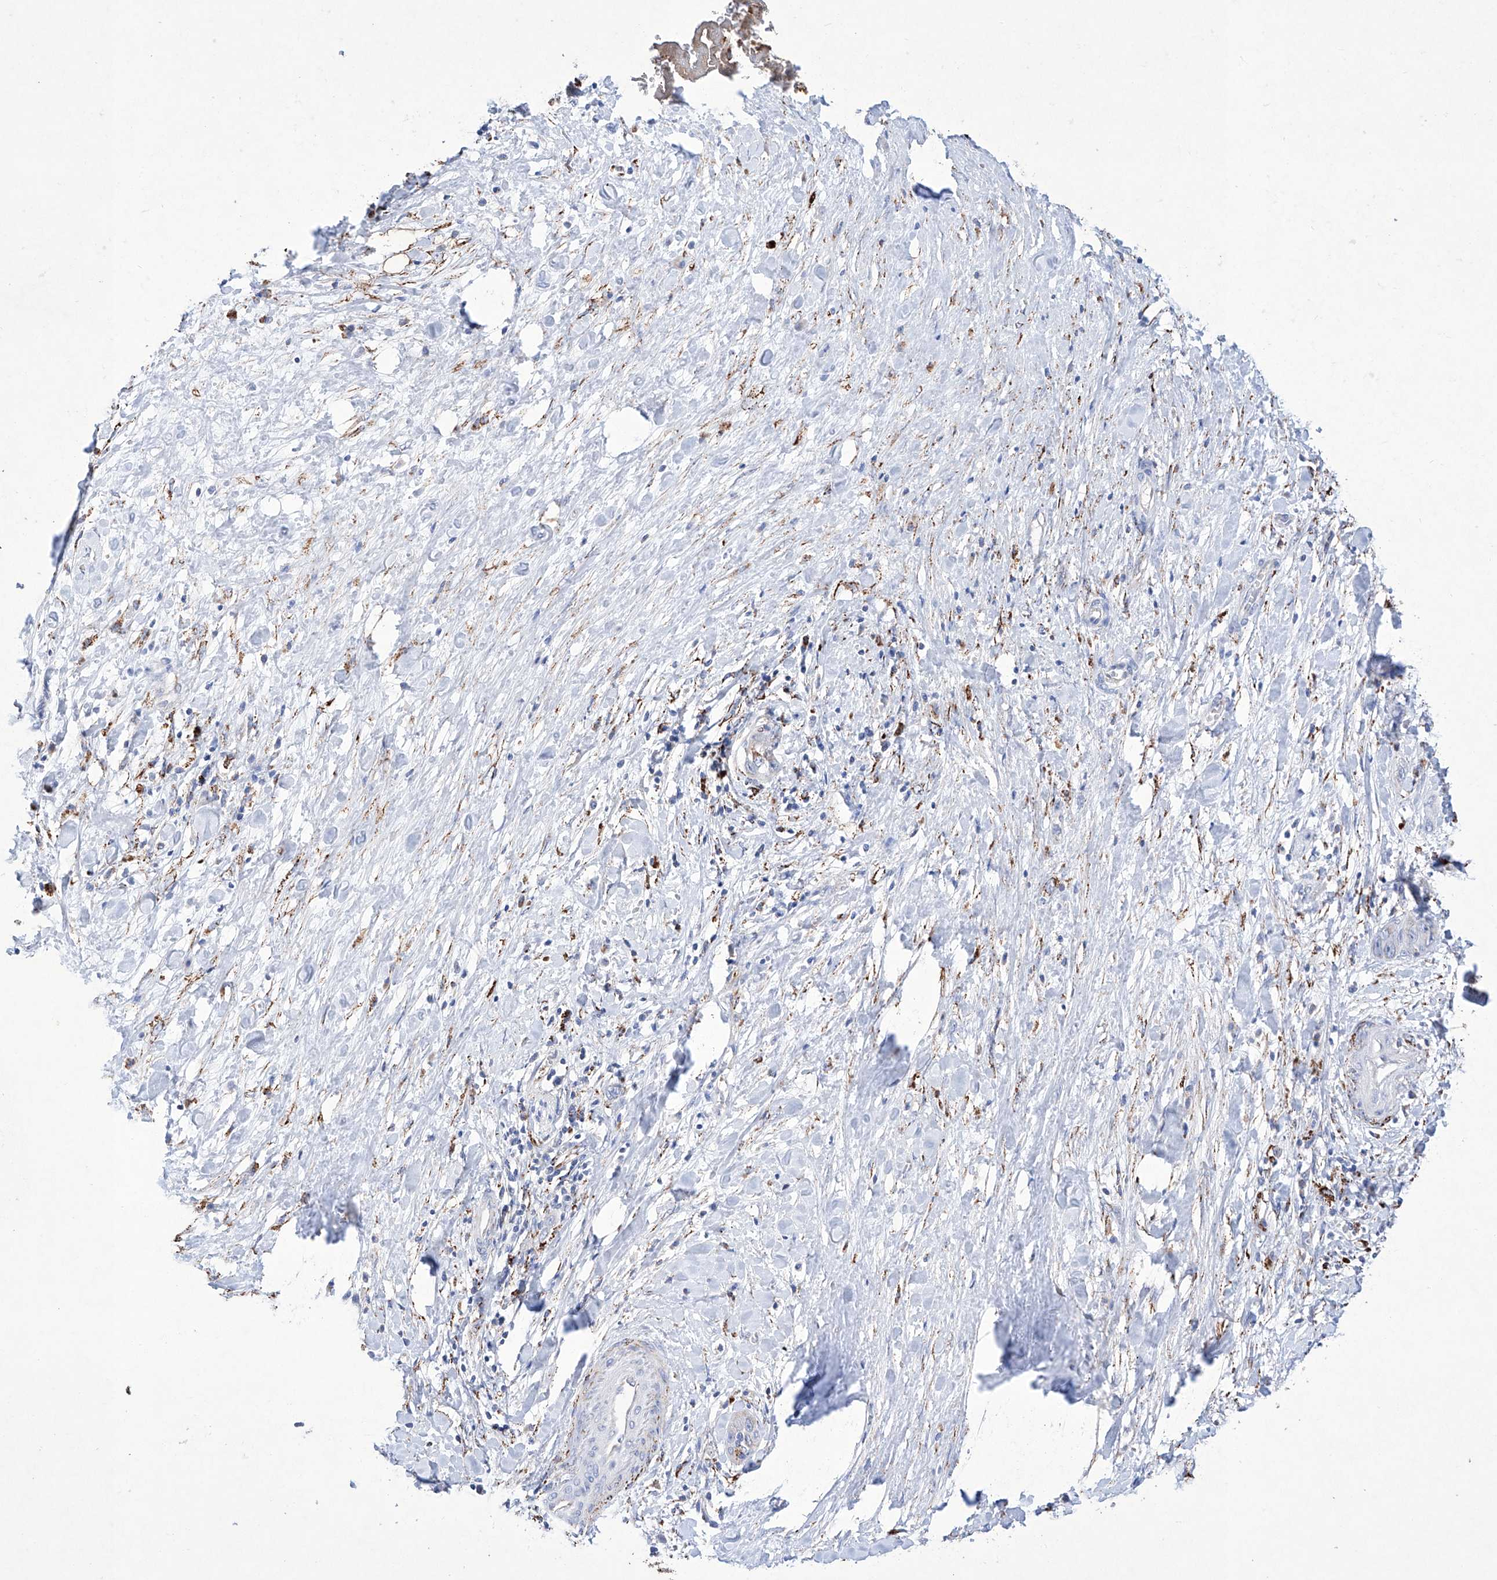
{"staining": {"intensity": "negative", "quantity": "none", "location": "none"}, "tissue": "liver cancer", "cell_type": "Tumor cells", "image_type": "cancer", "snomed": [{"axis": "morphology", "description": "Cholangiocarcinoma"}, {"axis": "topography", "description": "Liver"}], "caption": "High magnification brightfield microscopy of liver cholangiocarcinoma stained with DAB (brown) and counterstained with hematoxylin (blue): tumor cells show no significant staining.", "gene": "NRROS", "patient": {"sex": "female", "age": 52}}